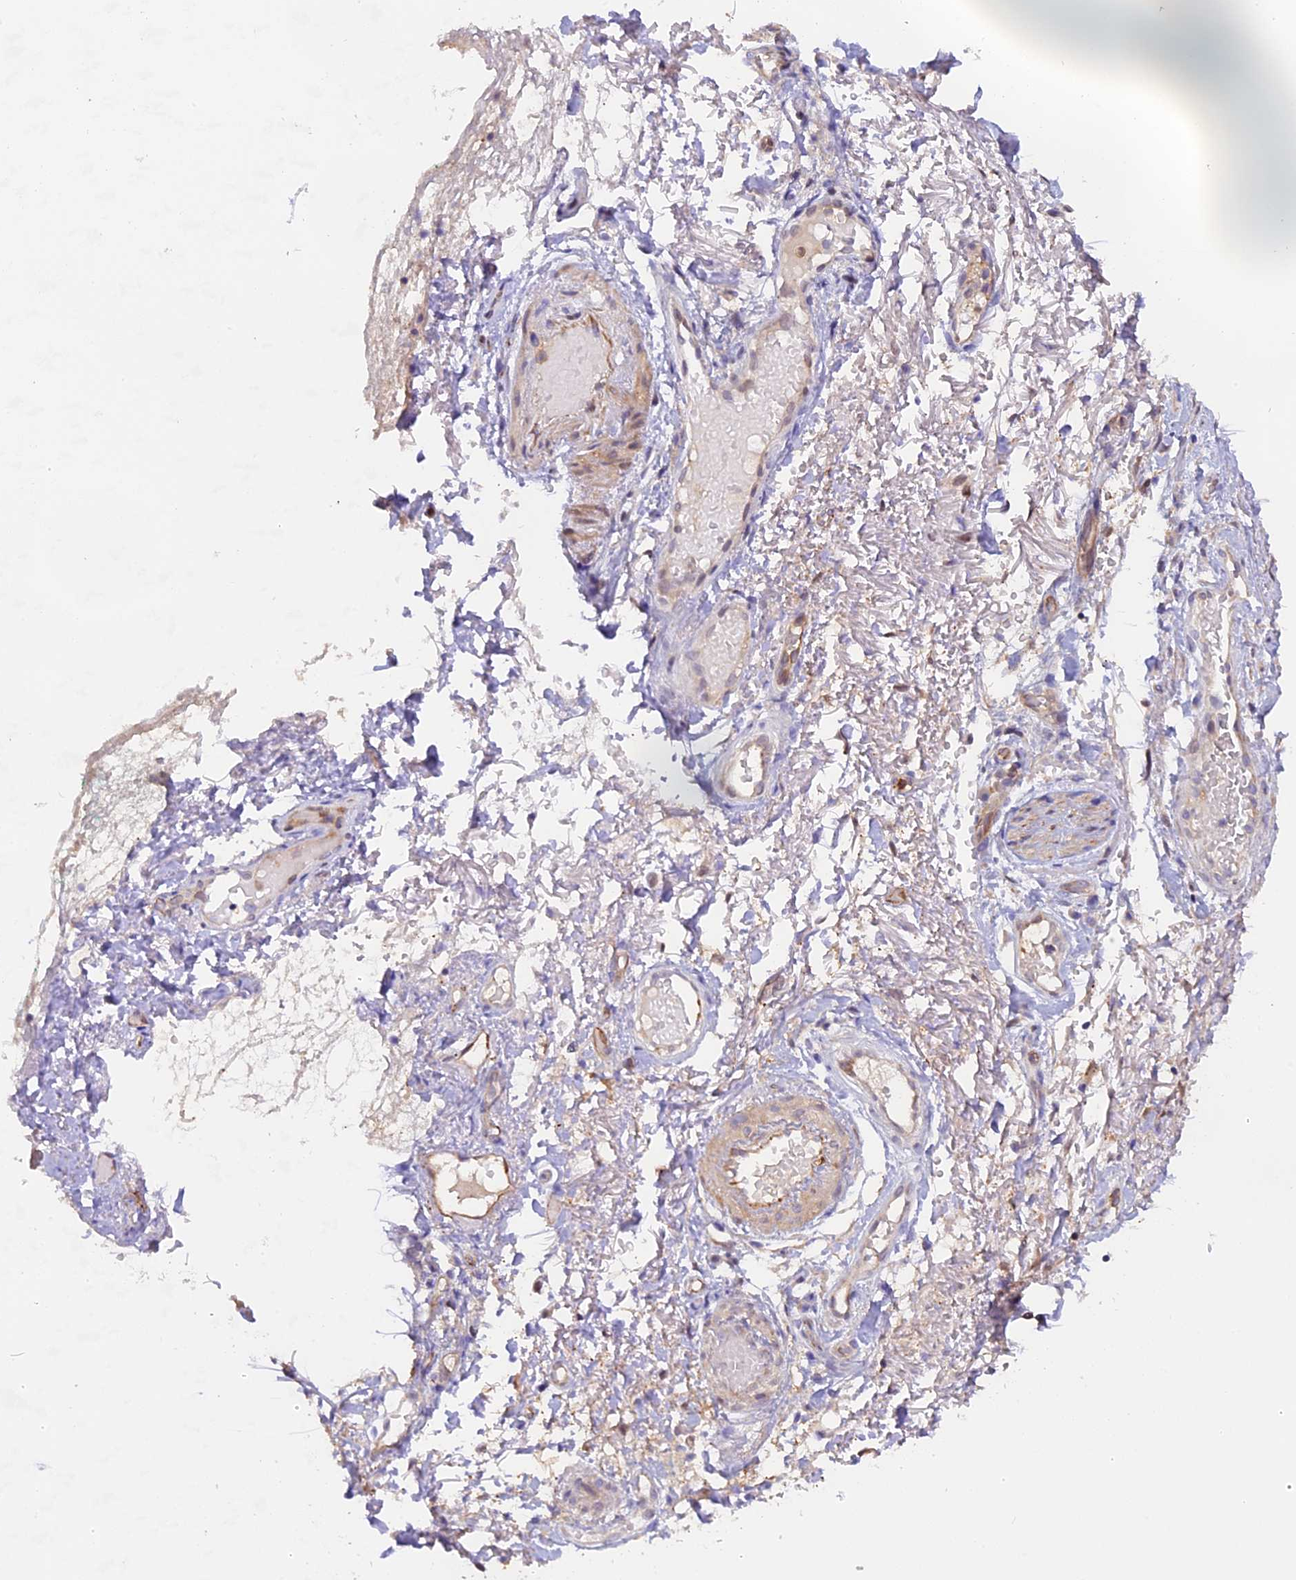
{"staining": {"intensity": "moderate", "quantity": ">75%", "location": "cytoplasmic/membranous"}, "tissue": "soft tissue", "cell_type": "Peripheral nerve", "image_type": "normal", "snomed": [{"axis": "morphology", "description": "Normal tissue, NOS"}, {"axis": "morphology", "description": "Basal cell carcinoma"}, {"axis": "topography", "description": "Cartilage tissue"}, {"axis": "topography", "description": "Nasopharynx"}, {"axis": "topography", "description": "Oral tissue"}], "caption": "Immunohistochemical staining of unremarkable human soft tissue reveals >75% levels of moderate cytoplasmic/membranous protein expression in about >75% of peripheral nerve.", "gene": "FAM118B", "patient": {"sex": "female", "age": 77}}